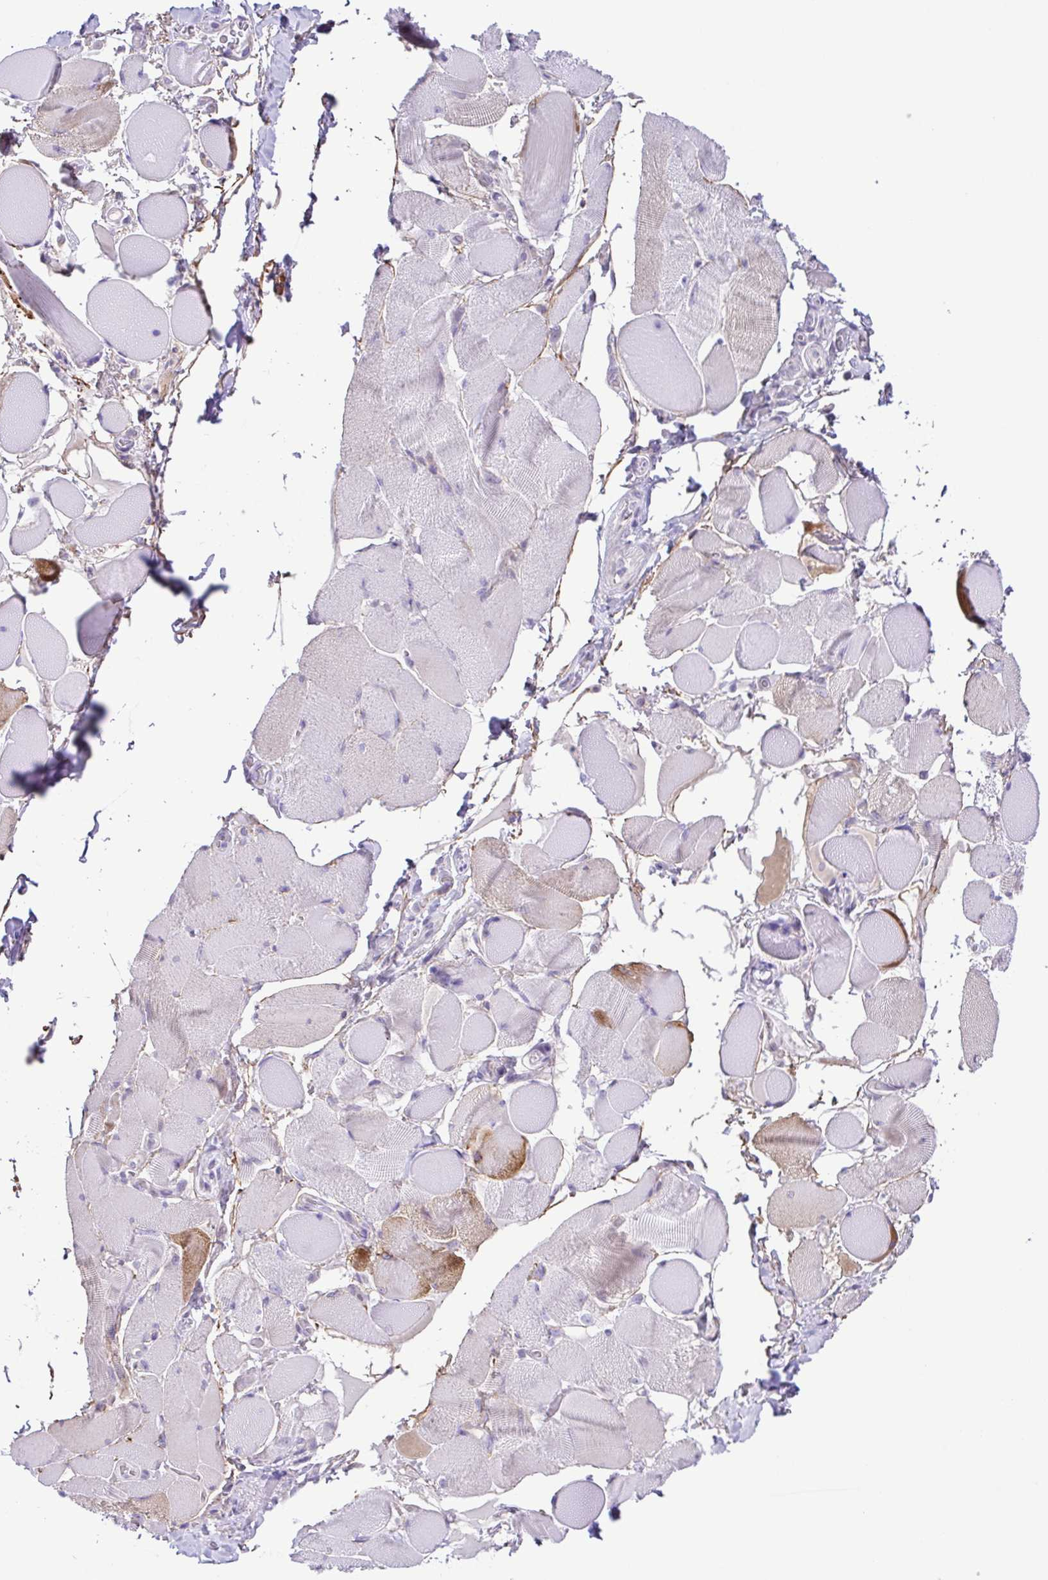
{"staining": {"intensity": "weak", "quantity": "<25%", "location": "cytoplasmic/membranous"}, "tissue": "skeletal muscle", "cell_type": "Myocytes", "image_type": "normal", "snomed": [{"axis": "morphology", "description": "Normal tissue, NOS"}, {"axis": "topography", "description": "Skeletal muscle"}, {"axis": "topography", "description": "Anal"}, {"axis": "topography", "description": "Peripheral nerve tissue"}], "caption": "Photomicrograph shows no protein positivity in myocytes of unremarkable skeletal muscle.", "gene": "DCLK2", "patient": {"sex": "male", "age": 53}}